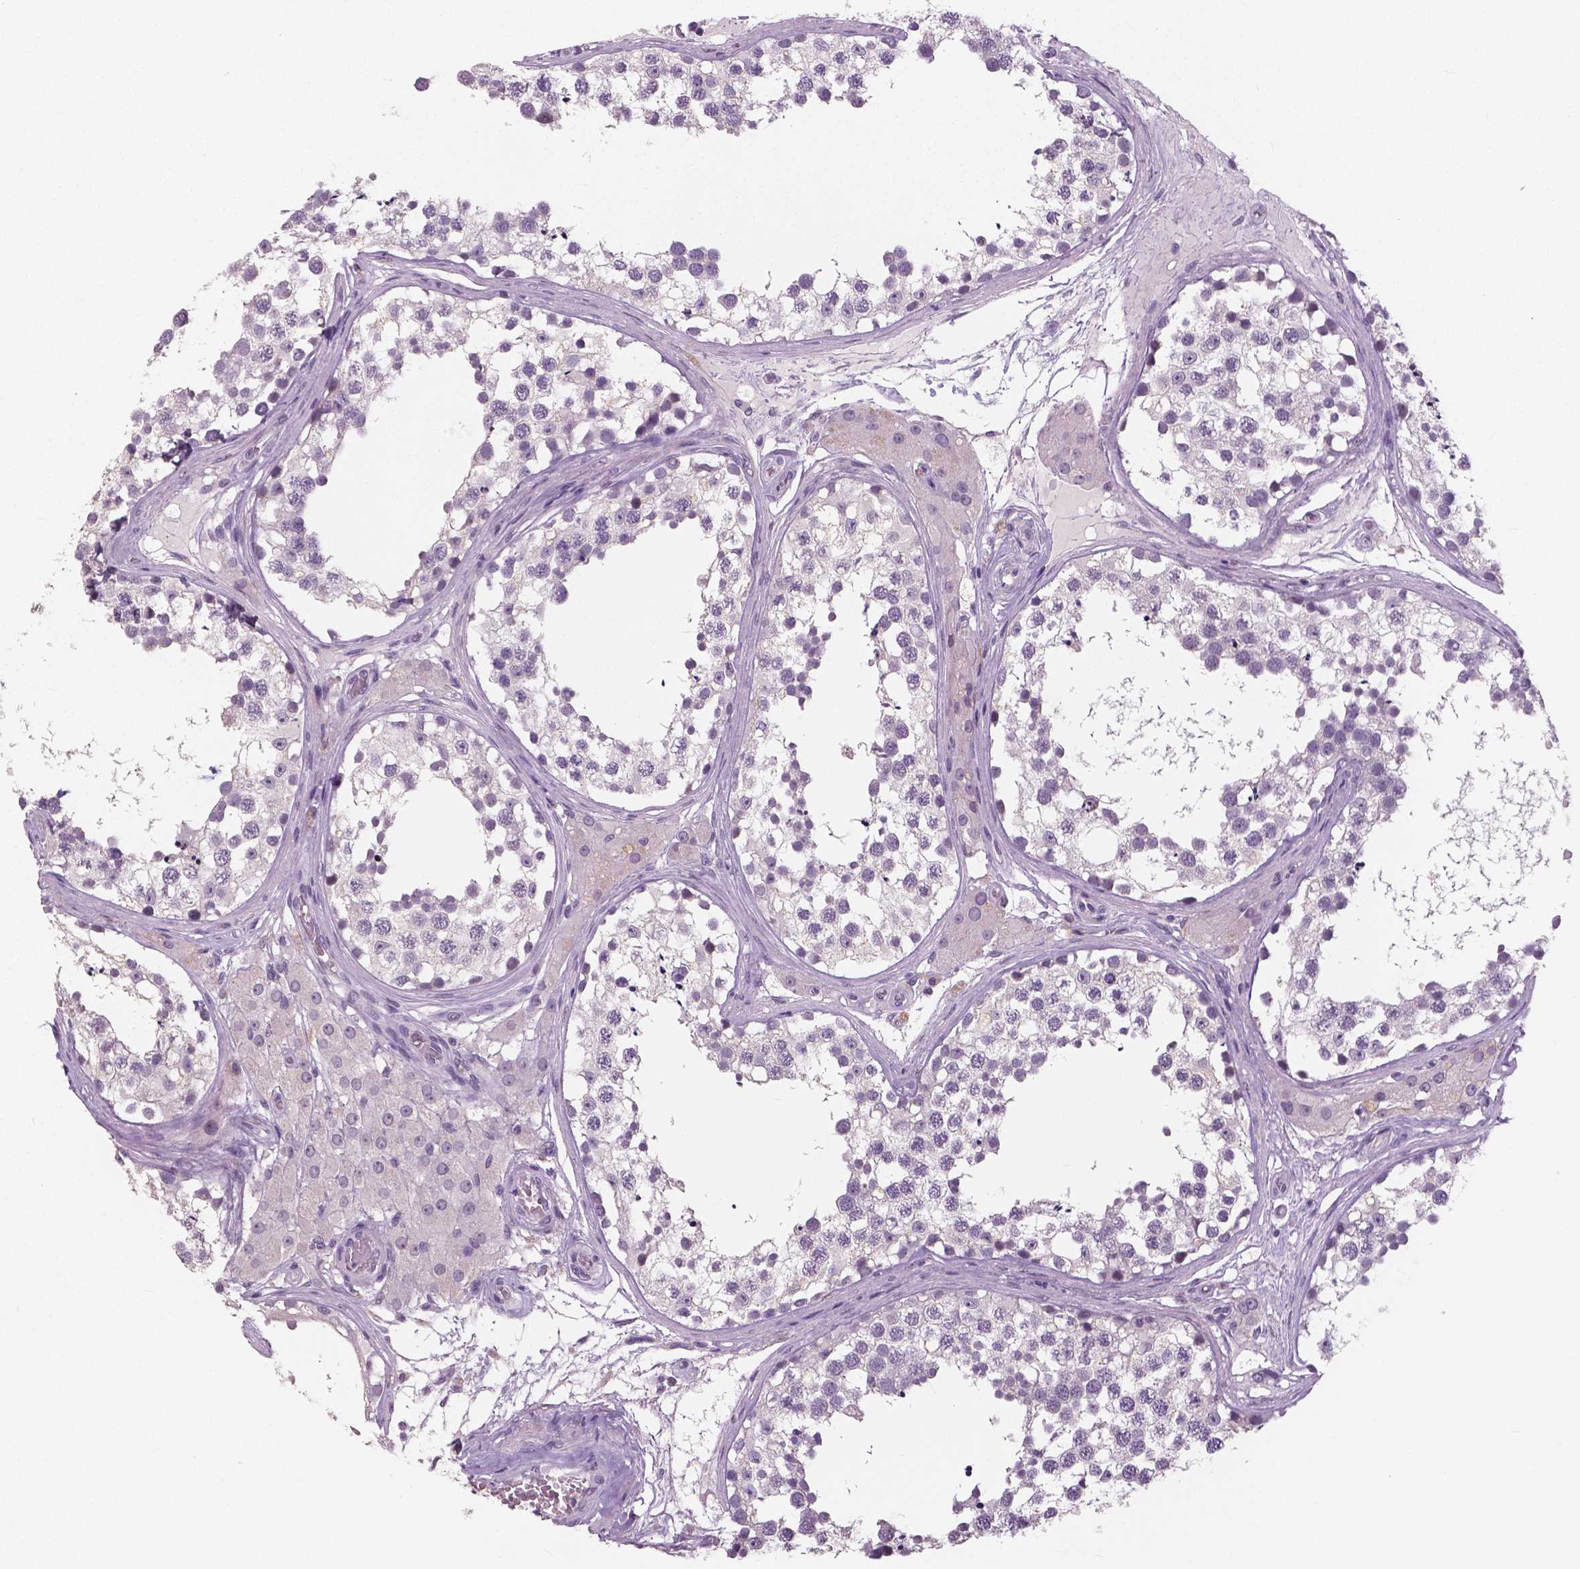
{"staining": {"intensity": "negative", "quantity": "none", "location": "none"}, "tissue": "testis", "cell_type": "Cells in seminiferous ducts", "image_type": "normal", "snomed": [{"axis": "morphology", "description": "Normal tissue, NOS"}, {"axis": "morphology", "description": "Seminoma, NOS"}, {"axis": "topography", "description": "Testis"}], "caption": "Immunohistochemistry (IHC) micrograph of unremarkable testis stained for a protein (brown), which demonstrates no expression in cells in seminiferous ducts.", "gene": "NECAB1", "patient": {"sex": "male", "age": 65}}